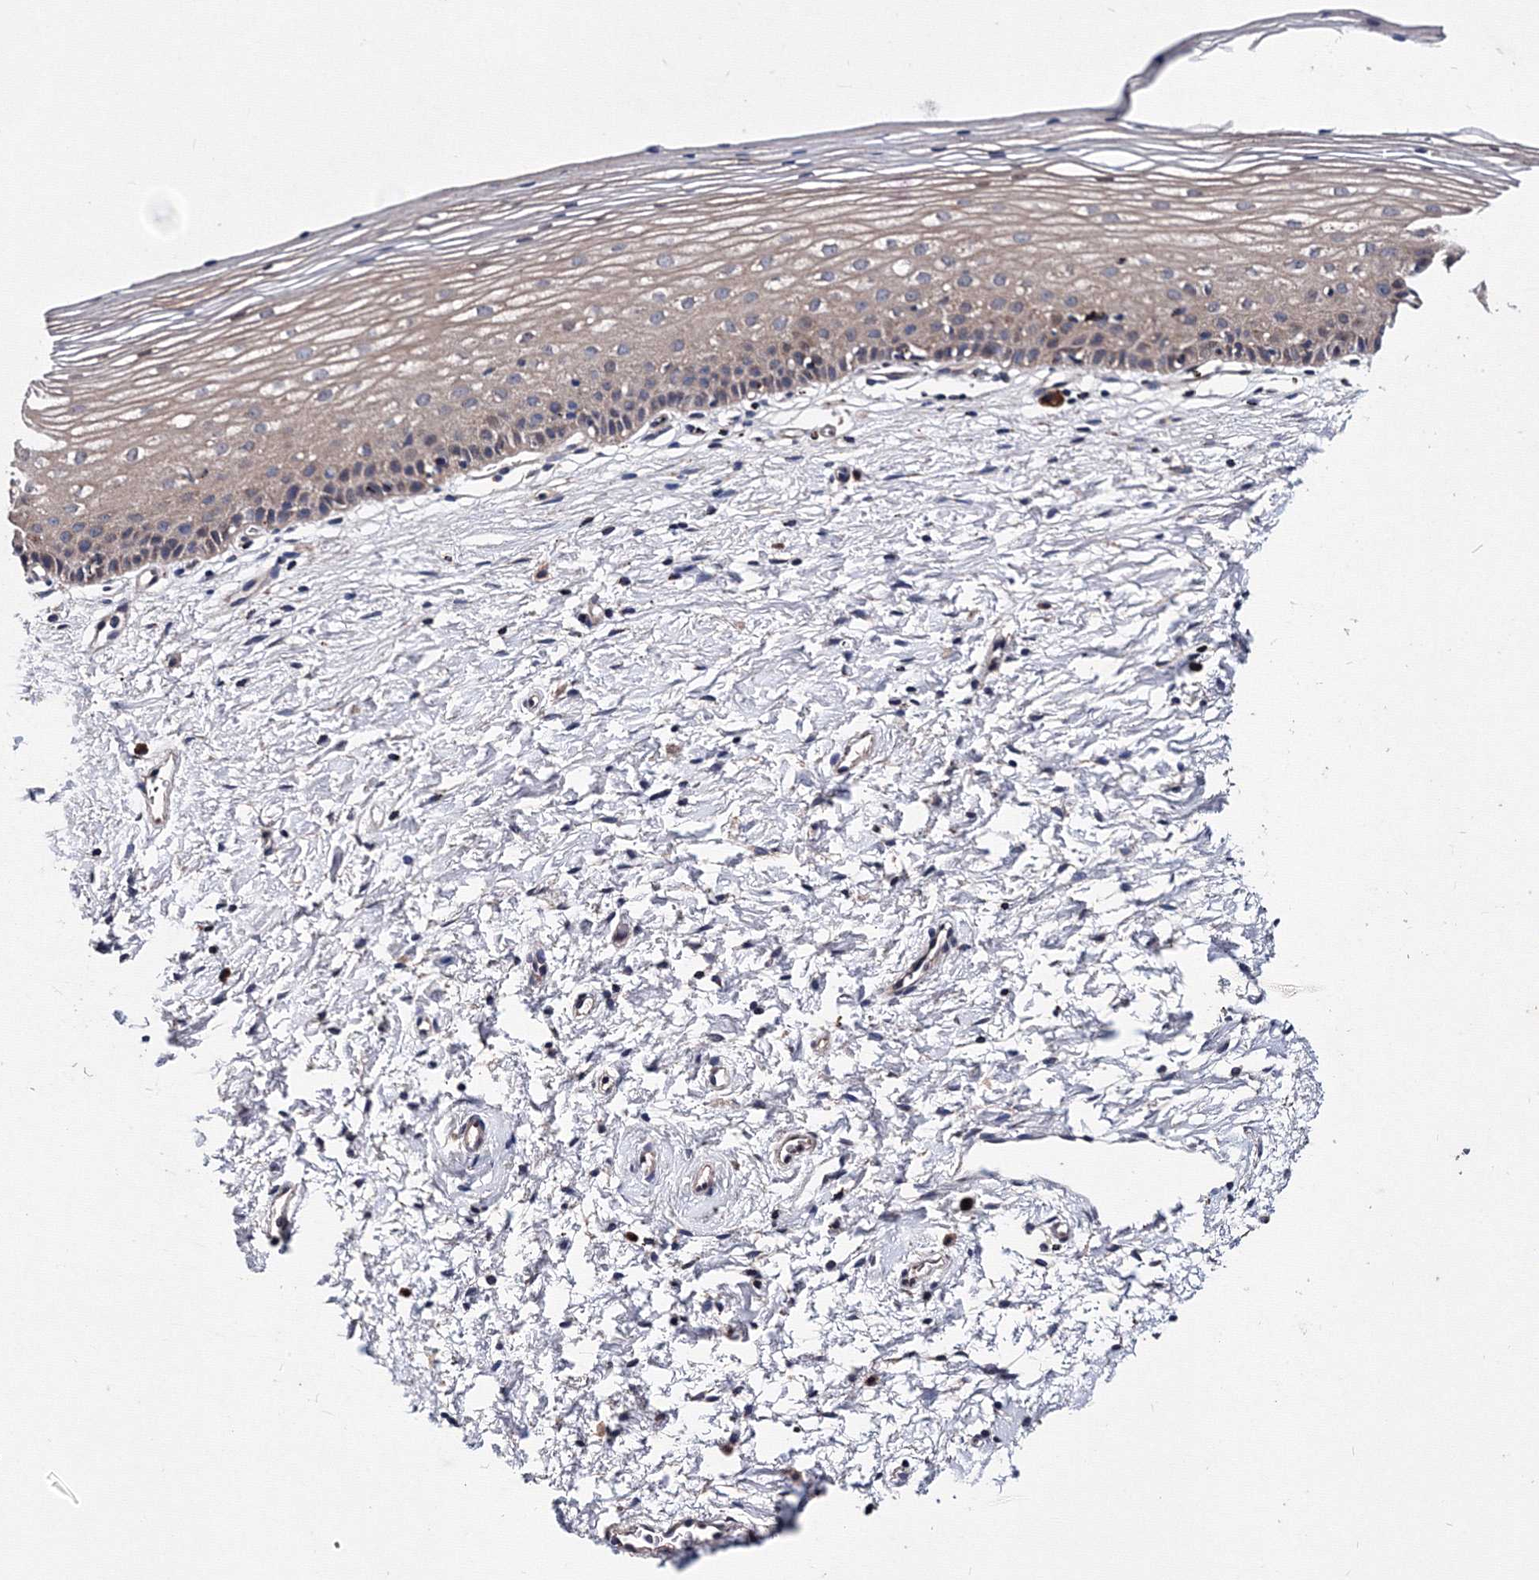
{"staining": {"intensity": "weak", "quantity": "<25%", "location": "cytoplasmic/membranous"}, "tissue": "cervix", "cell_type": "Glandular cells", "image_type": "normal", "snomed": [{"axis": "morphology", "description": "Normal tissue, NOS"}, {"axis": "topography", "description": "Cervix"}], "caption": "IHC image of unremarkable cervix stained for a protein (brown), which reveals no positivity in glandular cells.", "gene": "PHYKPL", "patient": {"sex": "female", "age": 72}}